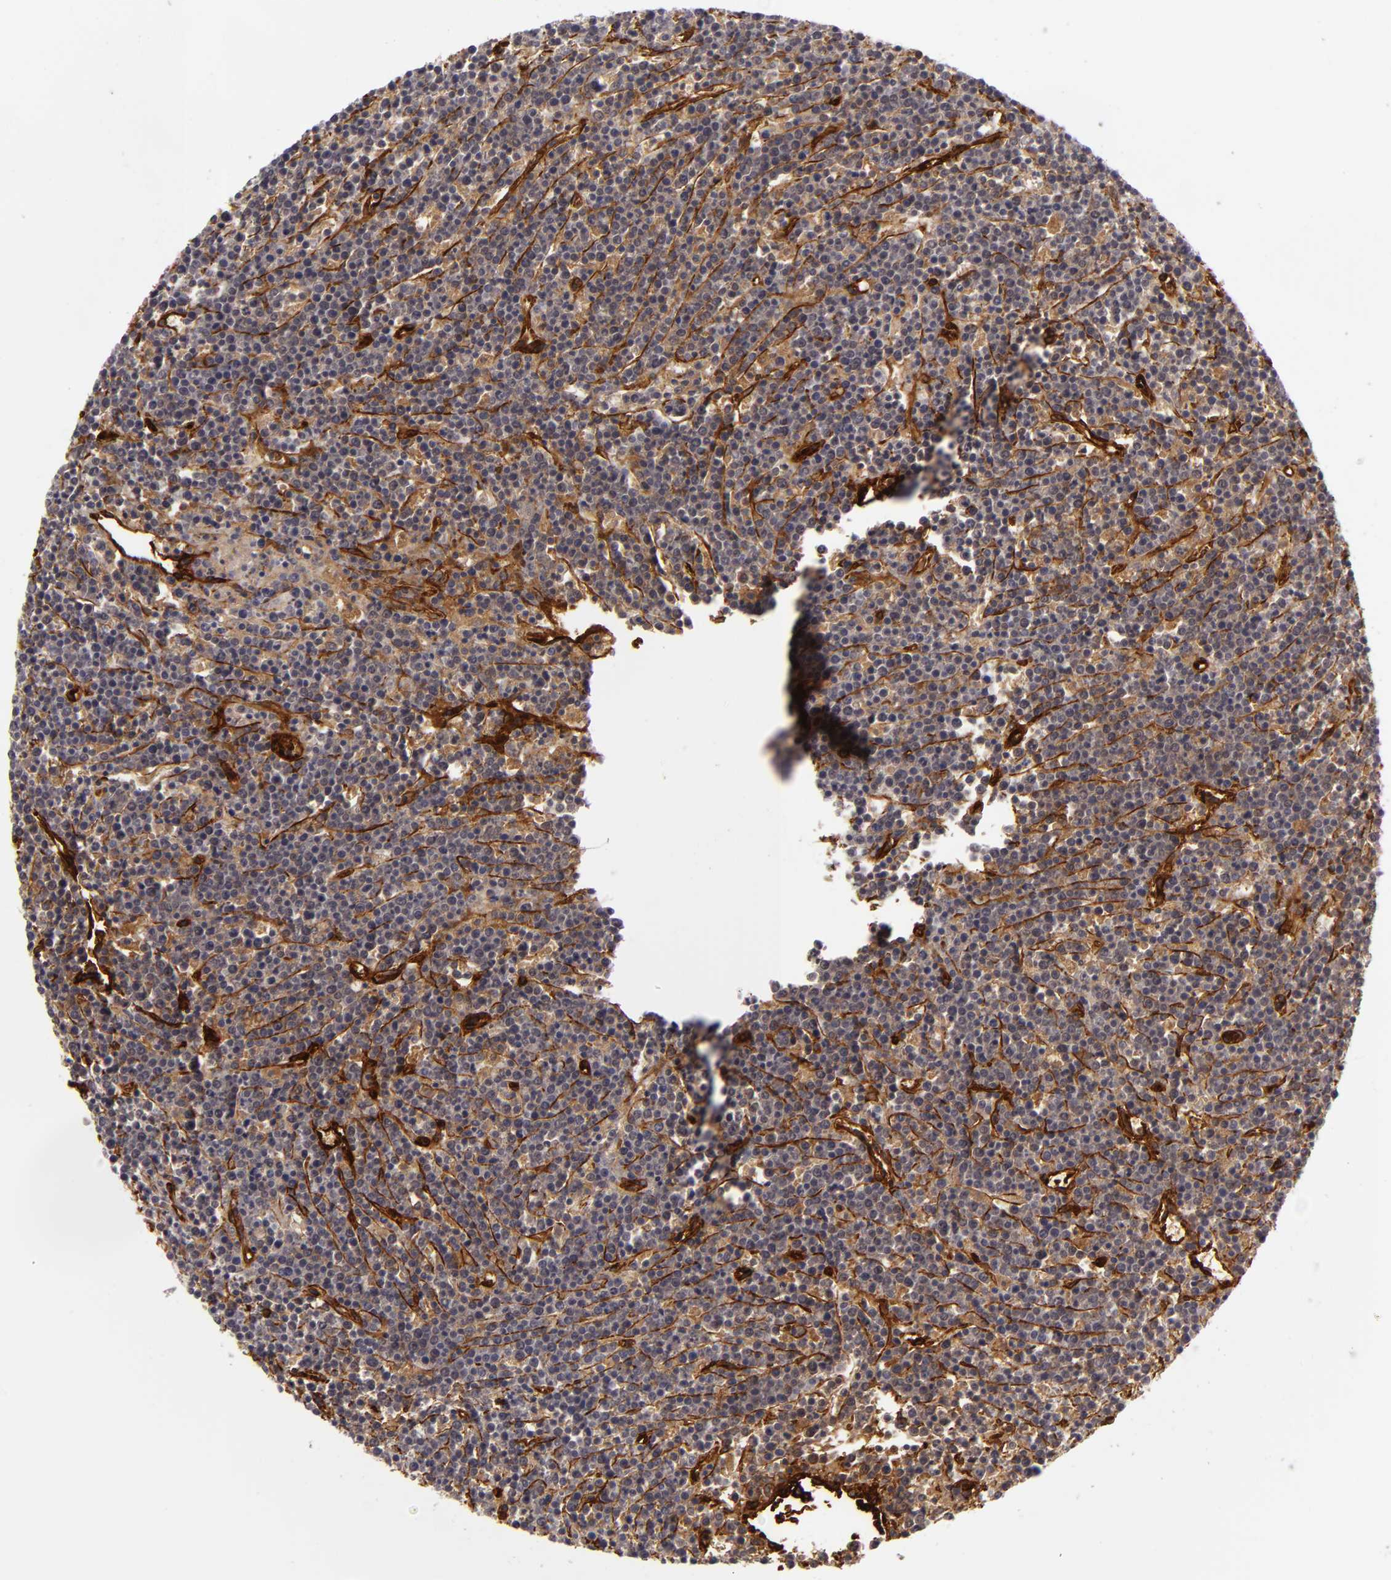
{"staining": {"intensity": "weak", "quantity": "25%-75%", "location": "cytoplasmic/membranous"}, "tissue": "lymphoma", "cell_type": "Tumor cells", "image_type": "cancer", "snomed": [{"axis": "morphology", "description": "Malignant lymphoma, non-Hodgkin's type, High grade"}, {"axis": "topography", "description": "Ovary"}], "caption": "Protein expression by immunohistochemistry (IHC) displays weak cytoplasmic/membranous expression in approximately 25%-75% of tumor cells in lymphoma.", "gene": "MCAM", "patient": {"sex": "female", "age": 56}}